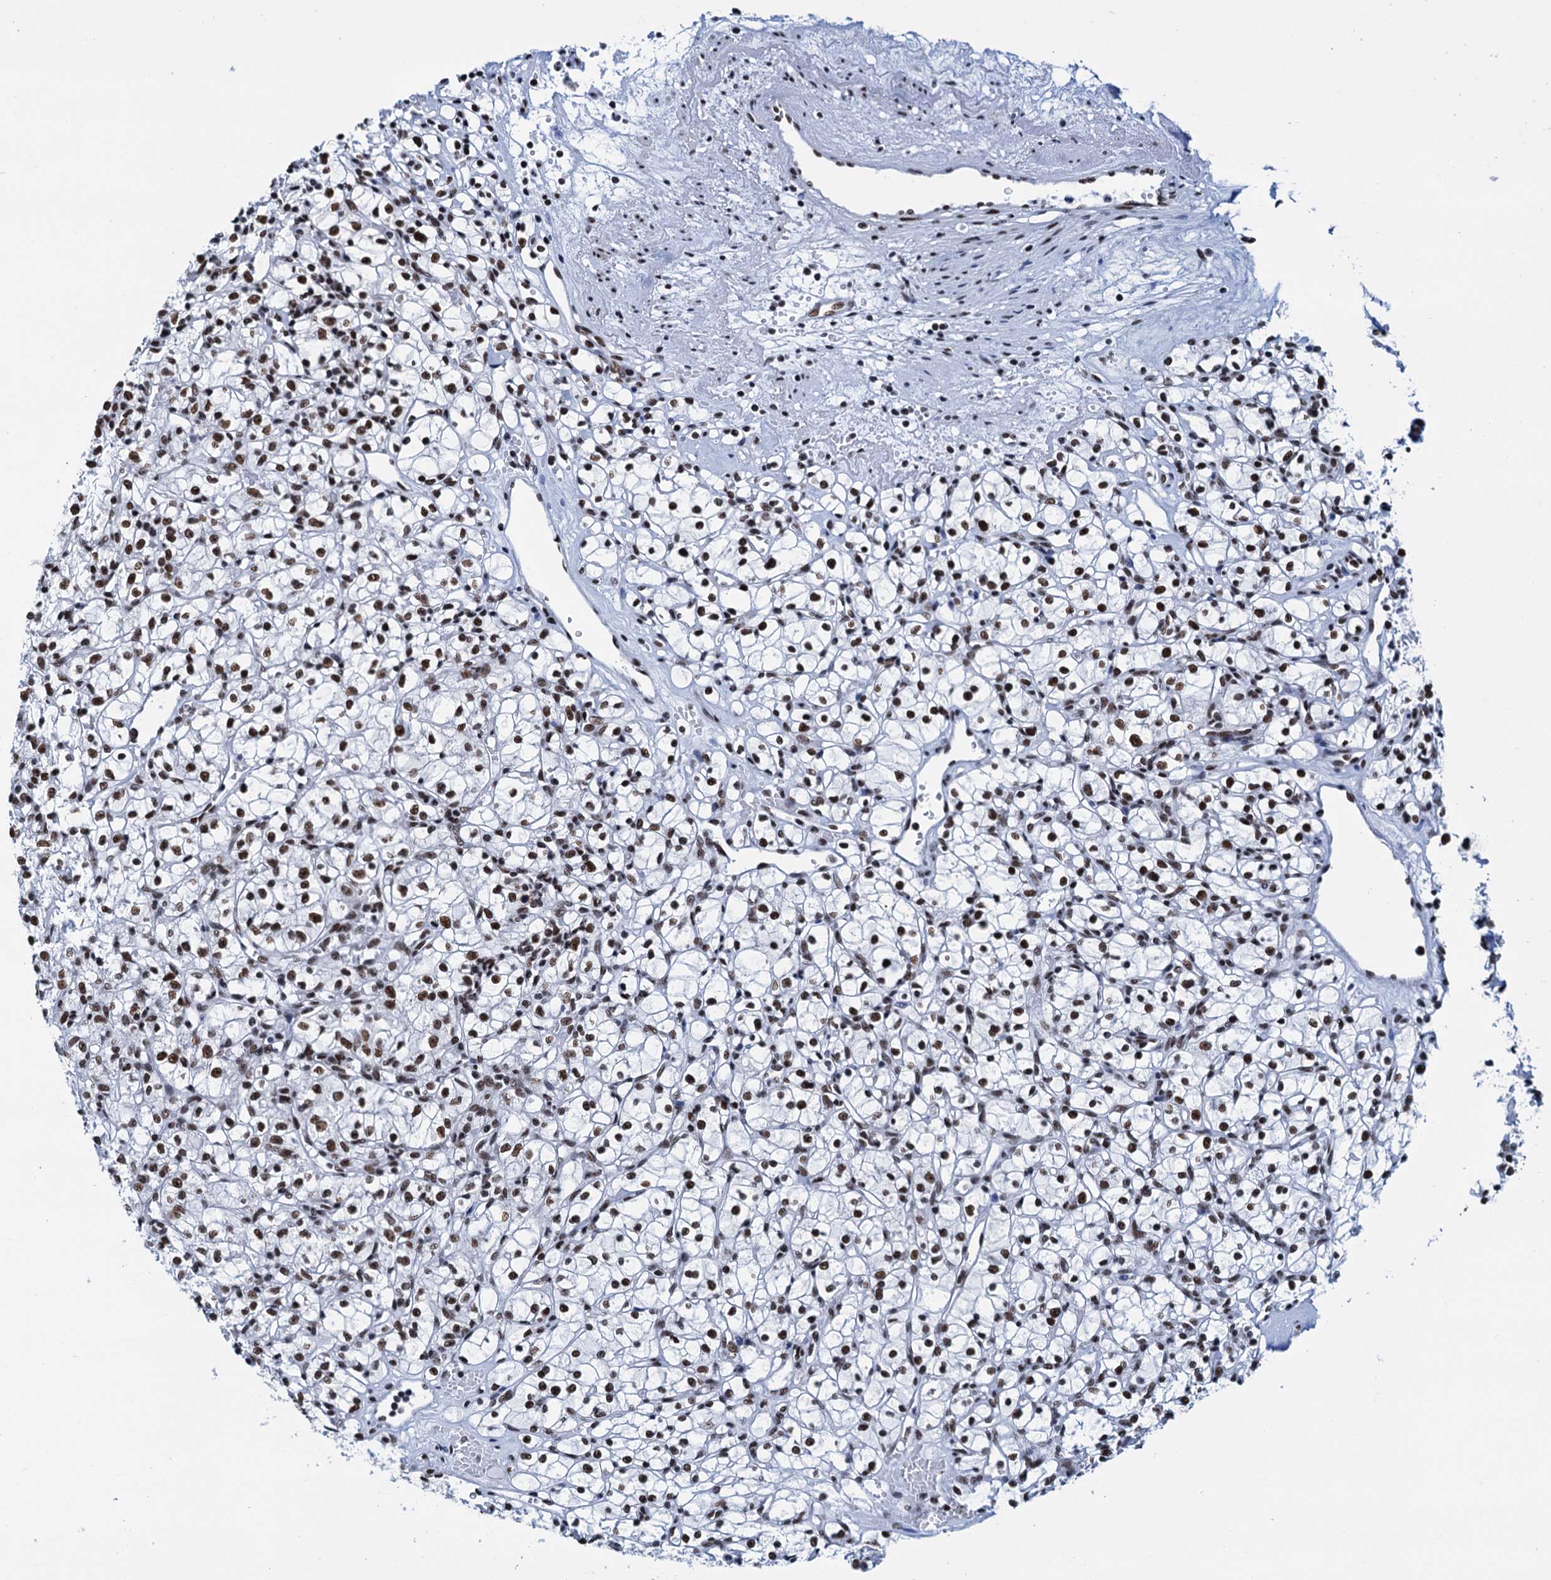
{"staining": {"intensity": "strong", "quantity": ">75%", "location": "nuclear"}, "tissue": "renal cancer", "cell_type": "Tumor cells", "image_type": "cancer", "snomed": [{"axis": "morphology", "description": "Adenocarcinoma, NOS"}, {"axis": "topography", "description": "Kidney"}], "caption": "An immunohistochemistry histopathology image of neoplastic tissue is shown. Protein staining in brown highlights strong nuclear positivity in renal cancer within tumor cells. The protein of interest is shown in brown color, while the nuclei are stained blue.", "gene": "SLTM", "patient": {"sex": "female", "age": 59}}